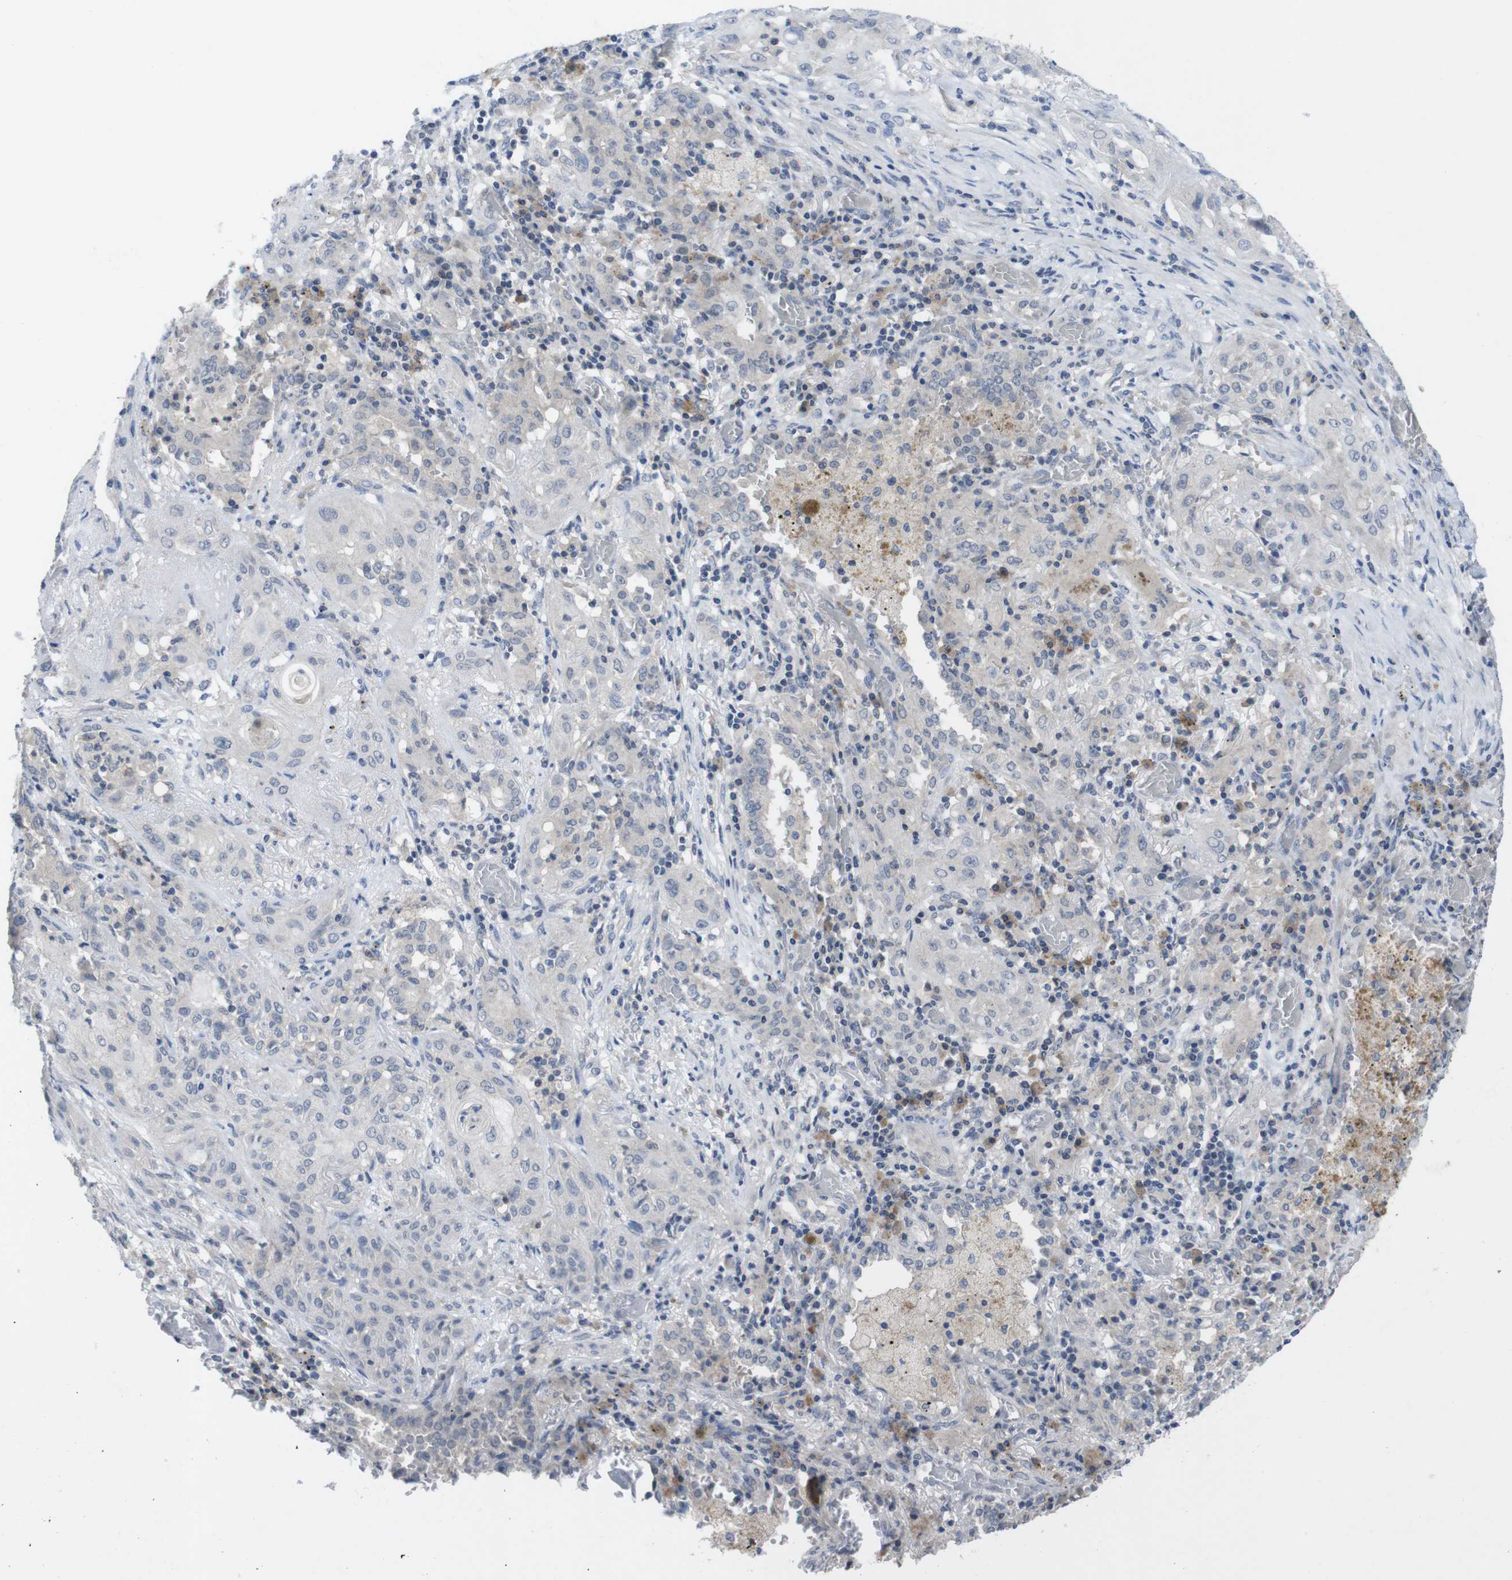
{"staining": {"intensity": "negative", "quantity": "none", "location": "none"}, "tissue": "lung cancer", "cell_type": "Tumor cells", "image_type": "cancer", "snomed": [{"axis": "morphology", "description": "Squamous cell carcinoma, NOS"}, {"axis": "topography", "description": "Lung"}], "caption": "Image shows no significant protein staining in tumor cells of lung cancer (squamous cell carcinoma).", "gene": "SLAMF7", "patient": {"sex": "female", "age": 47}}